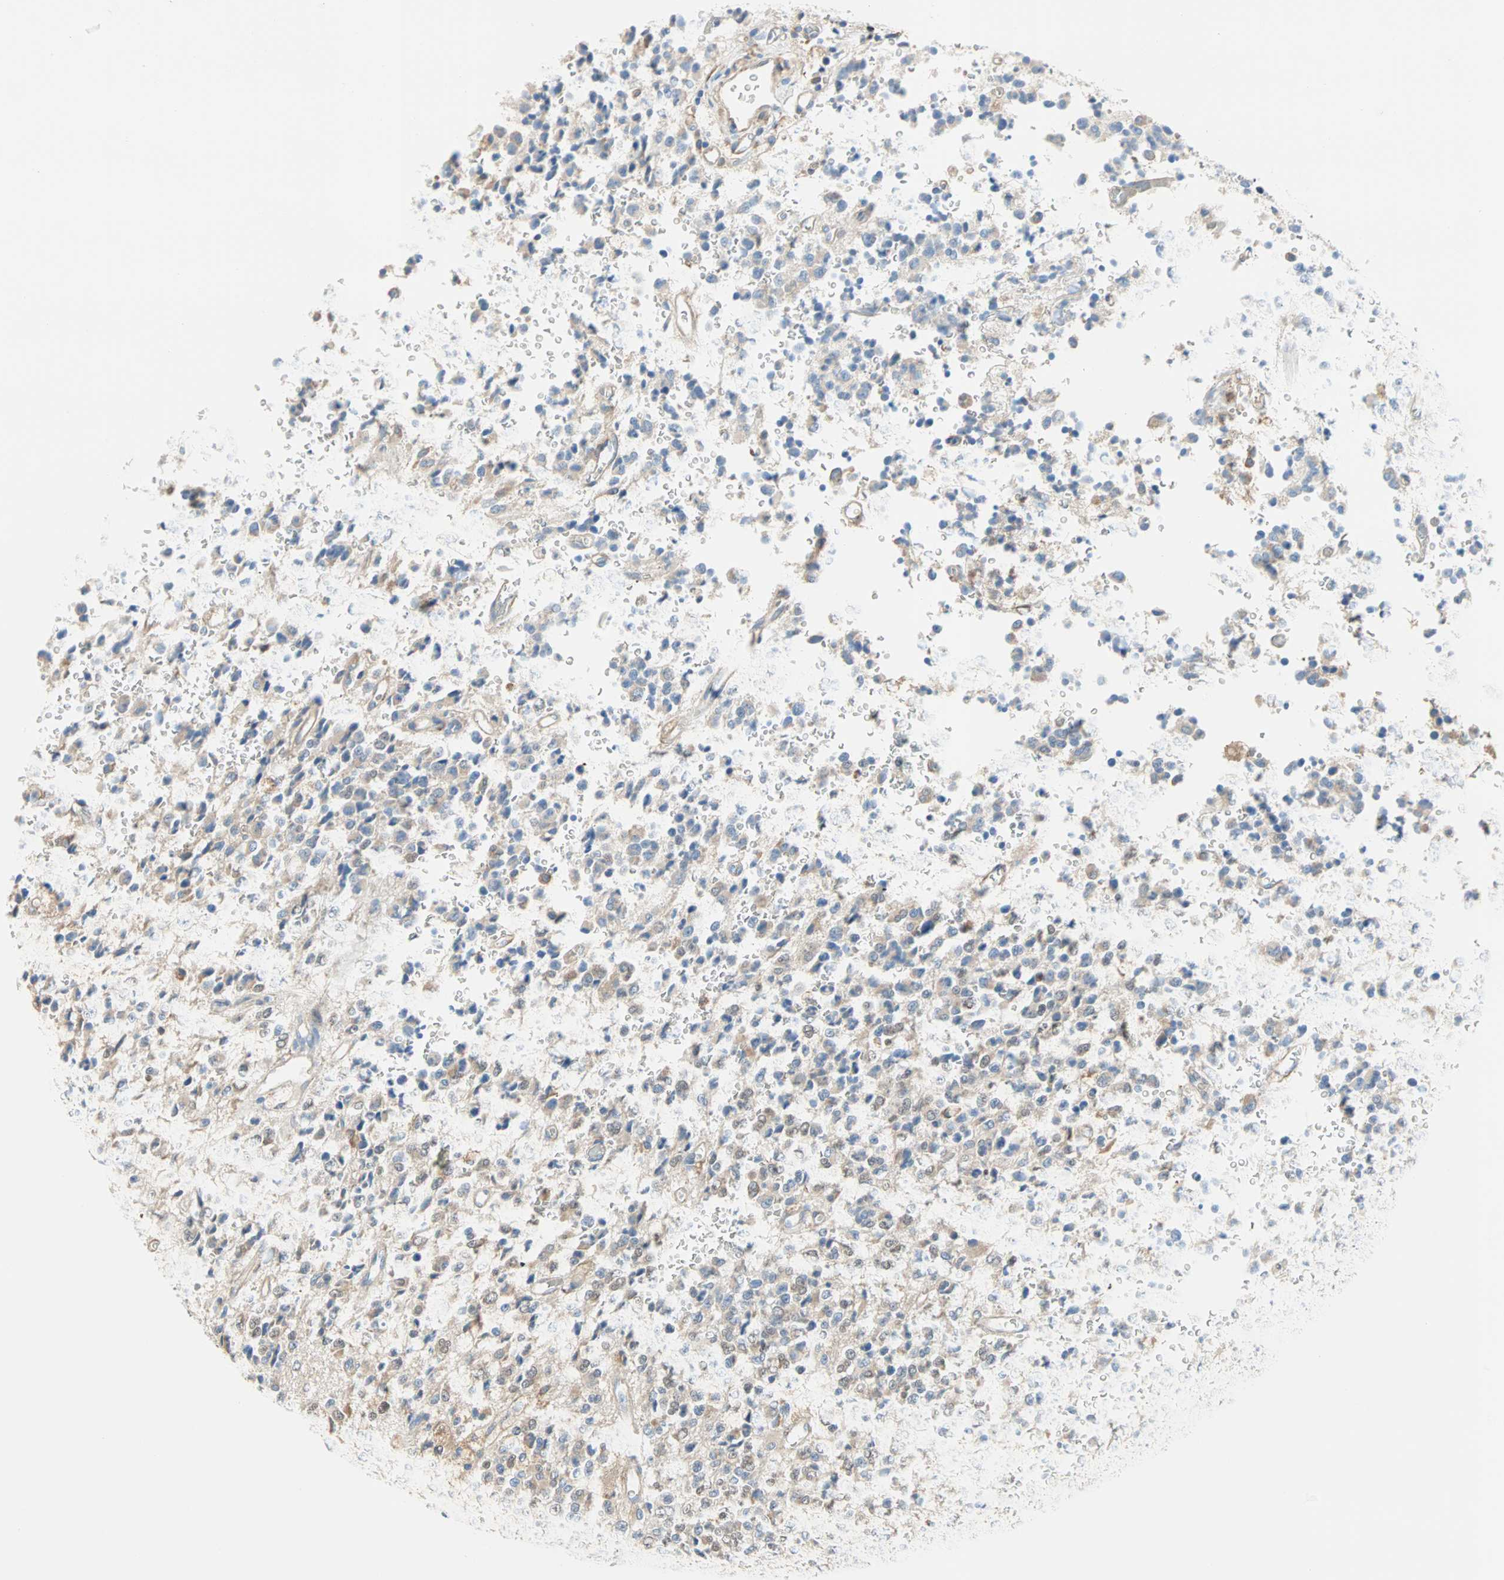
{"staining": {"intensity": "weak", "quantity": ">75%", "location": "cytoplasmic/membranous"}, "tissue": "glioma", "cell_type": "Tumor cells", "image_type": "cancer", "snomed": [{"axis": "morphology", "description": "Glioma, malignant, High grade"}, {"axis": "topography", "description": "pancreas cauda"}], "caption": "A brown stain labels weak cytoplasmic/membranous expression of a protein in human malignant glioma (high-grade) tumor cells. Nuclei are stained in blue.", "gene": "PLCXD1", "patient": {"sex": "male", "age": 60}}